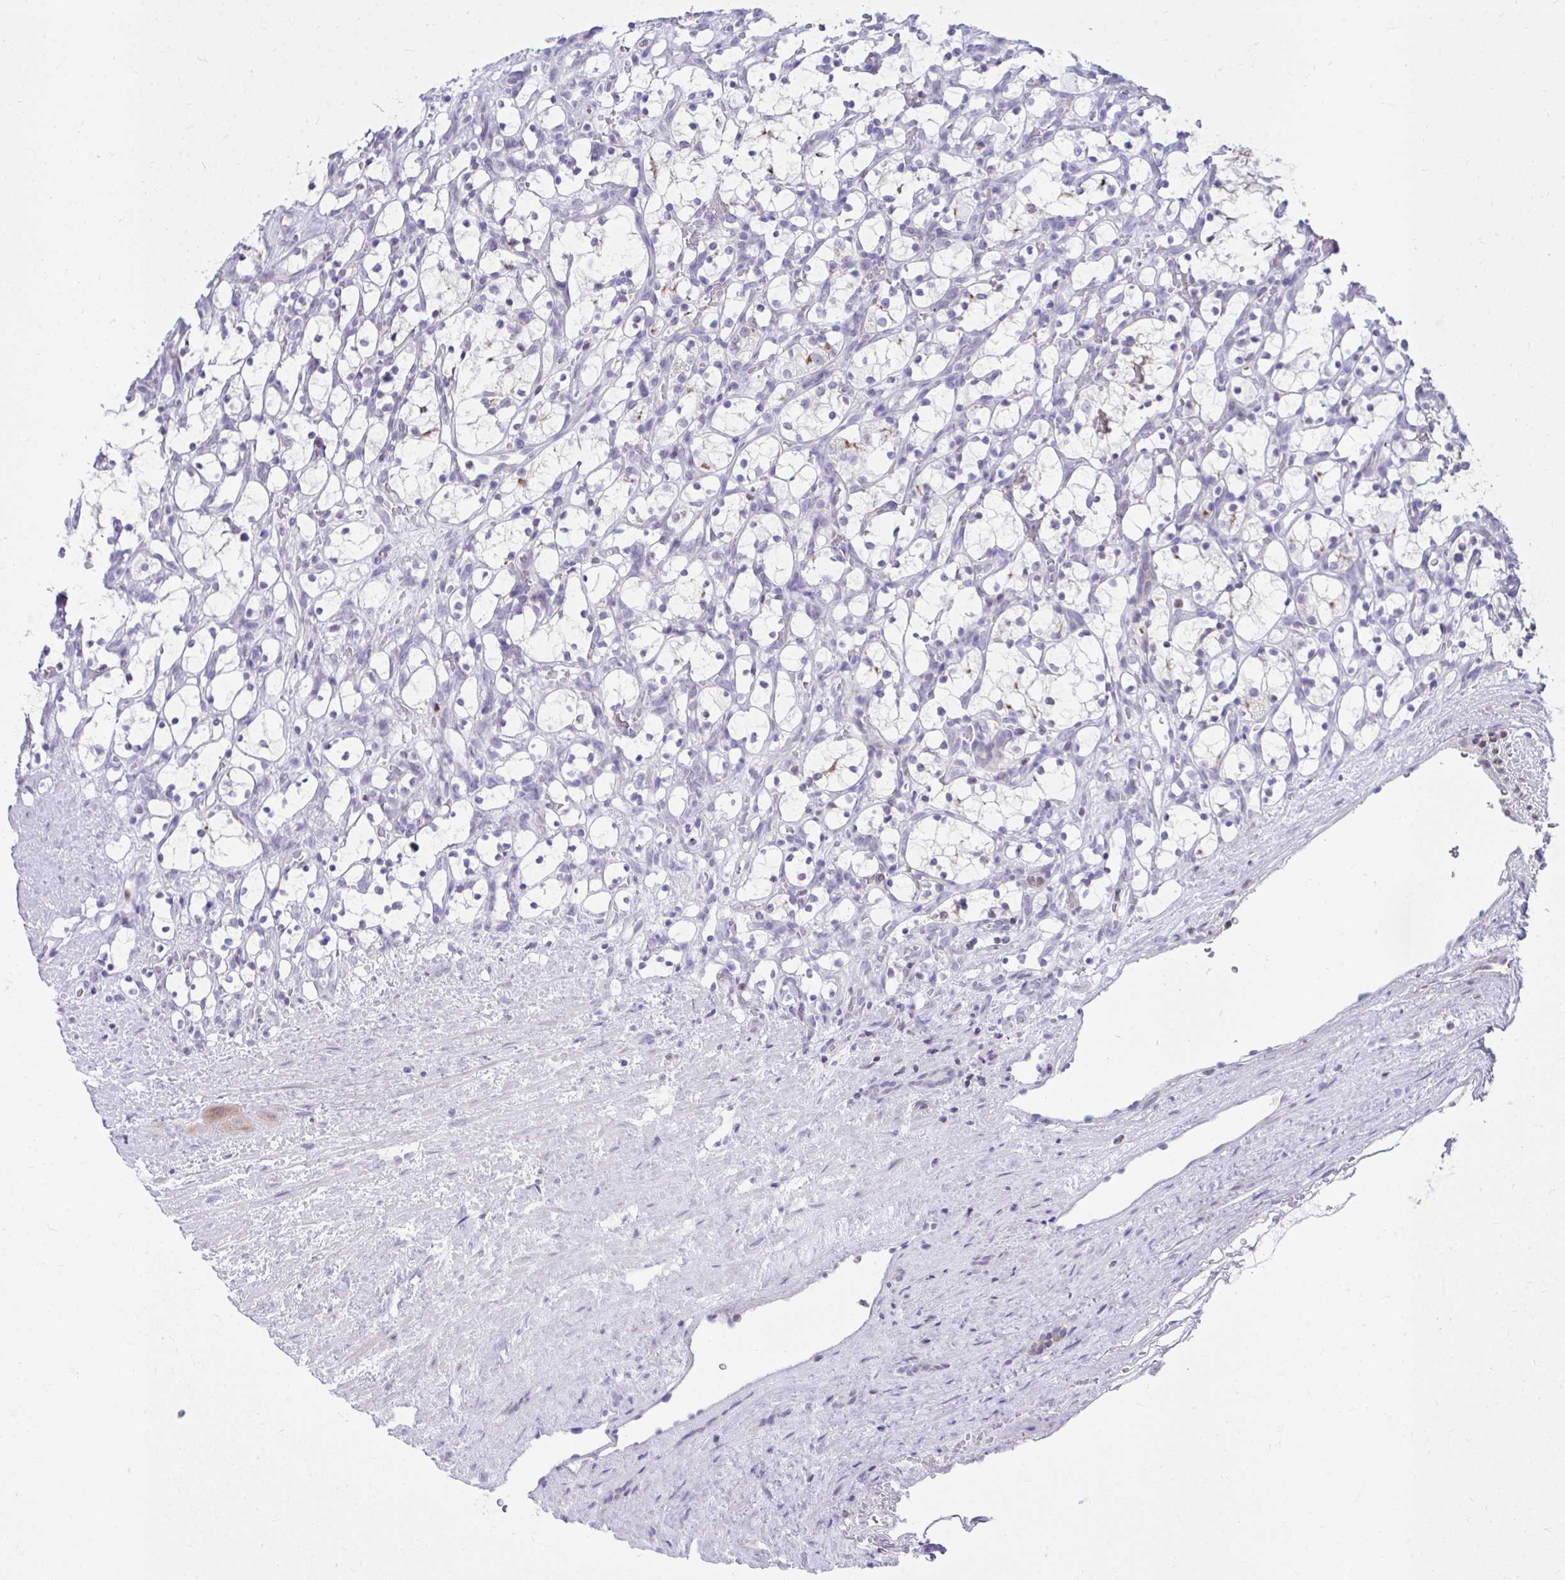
{"staining": {"intensity": "negative", "quantity": "none", "location": "none"}, "tissue": "renal cancer", "cell_type": "Tumor cells", "image_type": "cancer", "snomed": [{"axis": "morphology", "description": "Adenocarcinoma, NOS"}, {"axis": "topography", "description": "Kidney"}], "caption": "Immunohistochemical staining of human adenocarcinoma (renal) exhibits no significant staining in tumor cells.", "gene": "OR7A5", "patient": {"sex": "female", "age": 69}}